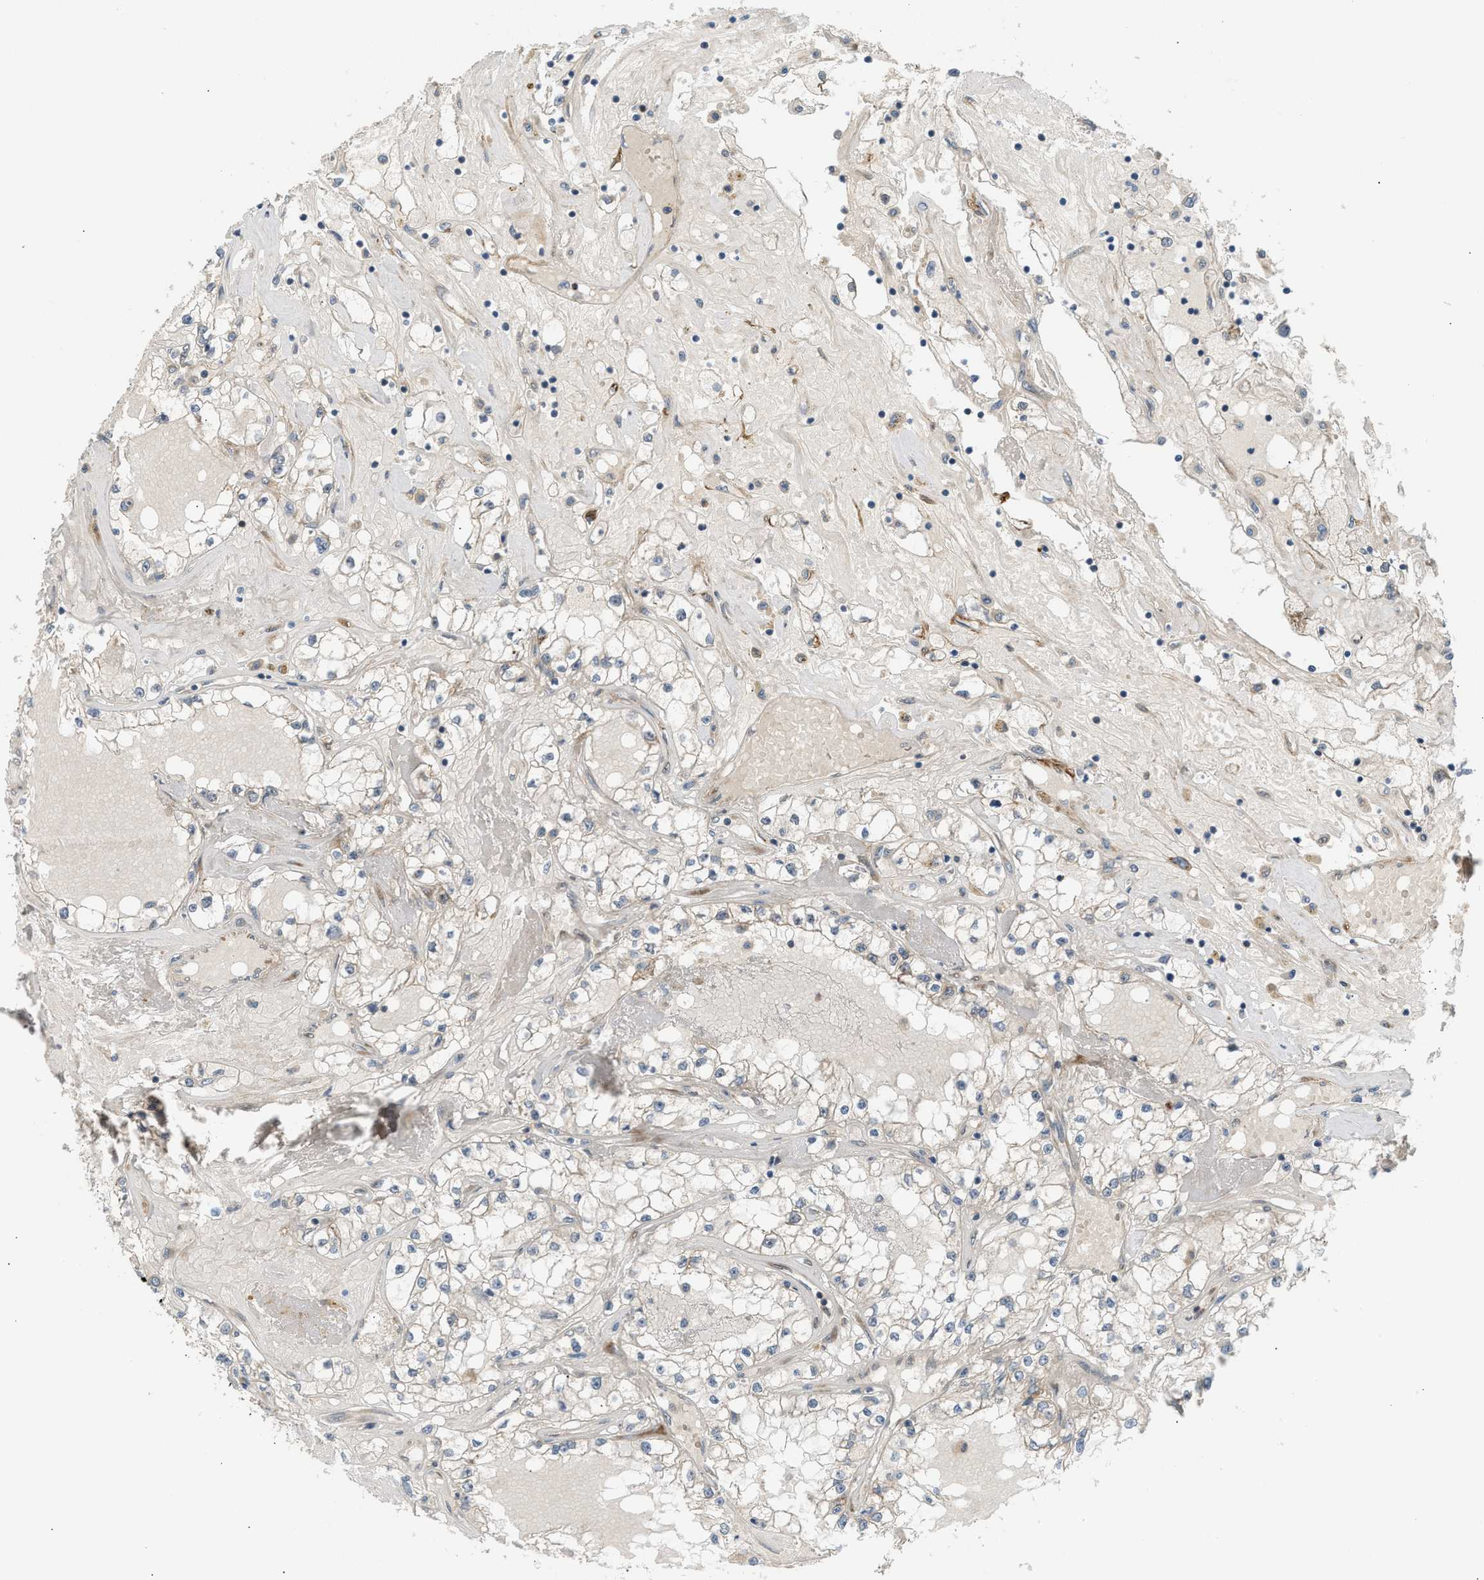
{"staining": {"intensity": "negative", "quantity": "none", "location": "none"}, "tissue": "renal cancer", "cell_type": "Tumor cells", "image_type": "cancer", "snomed": [{"axis": "morphology", "description": "Adenocarcinoma, NOS"}, {"axis": "topography", "description": "Kidney"}], "caption": "Micrograph shows no significant protein expression in tumor cells of renal adenocarcinoma.", "gene": "EDNRA", "patient": {"sex": "male", "age": 56}}